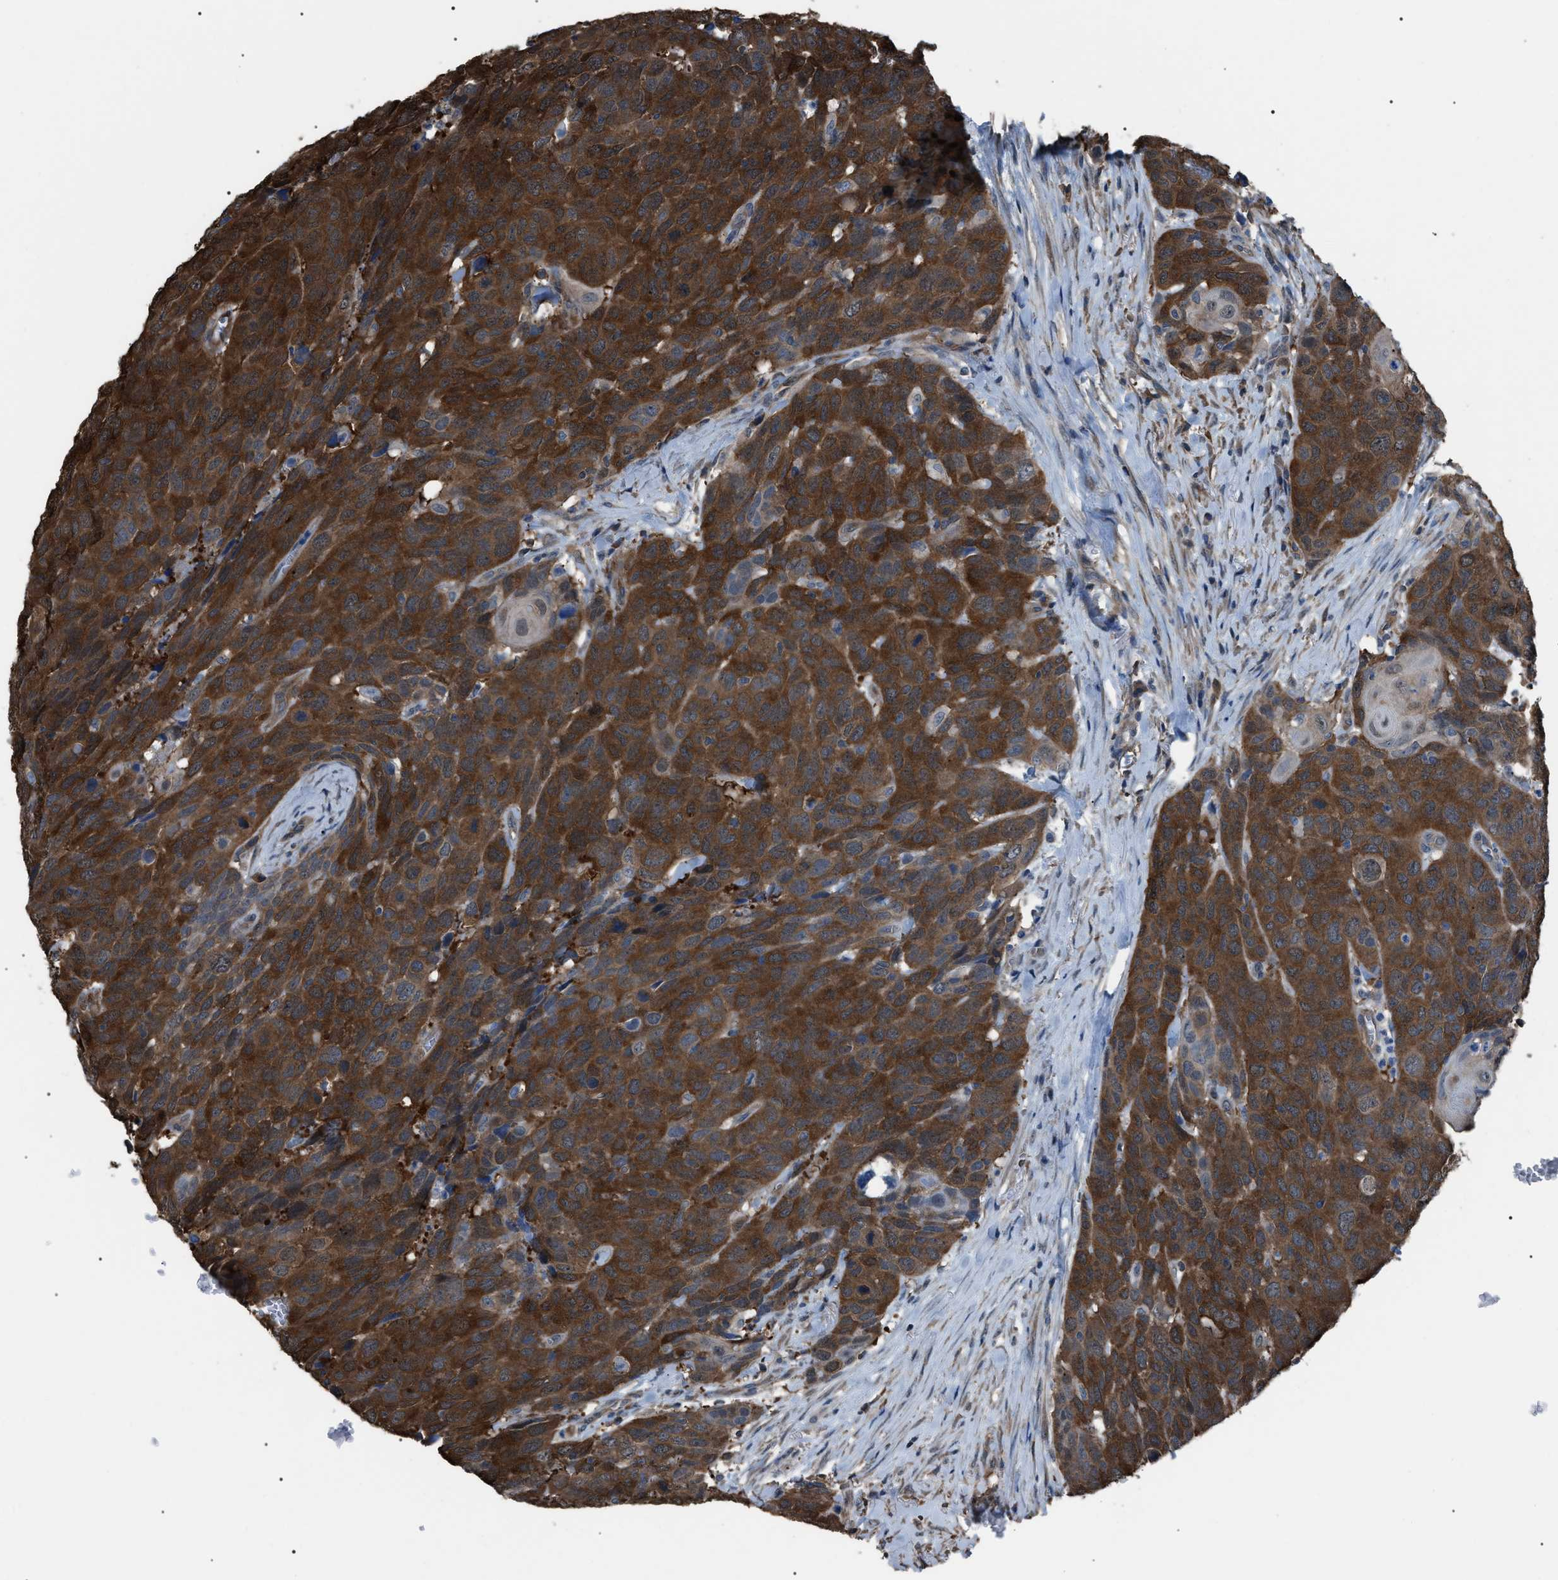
{"staining": {"intensity": "strong", "quantity": ">75%", "location": "cytoplasmic/membranous"}, "tissue": "head and neck cancer", "cell_type": "Tumor cells", "image_type": "cancer", "snomed": [{"axis": "morphology", "description": "Squamous cell carcinoma, NOS"}, {"axis": "topography", "description": "Head-Neck"}], "caption": "Immunohistochemistry (IHC) of head and neck squamous cell carcinoma reveals high levels of strong cytoplasmic/membranous expression in about >75% of tumor cells. (DAB (3,3'-diaminobenzidine) IHC with brightfield microscopy, high magnification).", "gene": "PDCD5", "patient": {"sex": "male", "age": 66}}